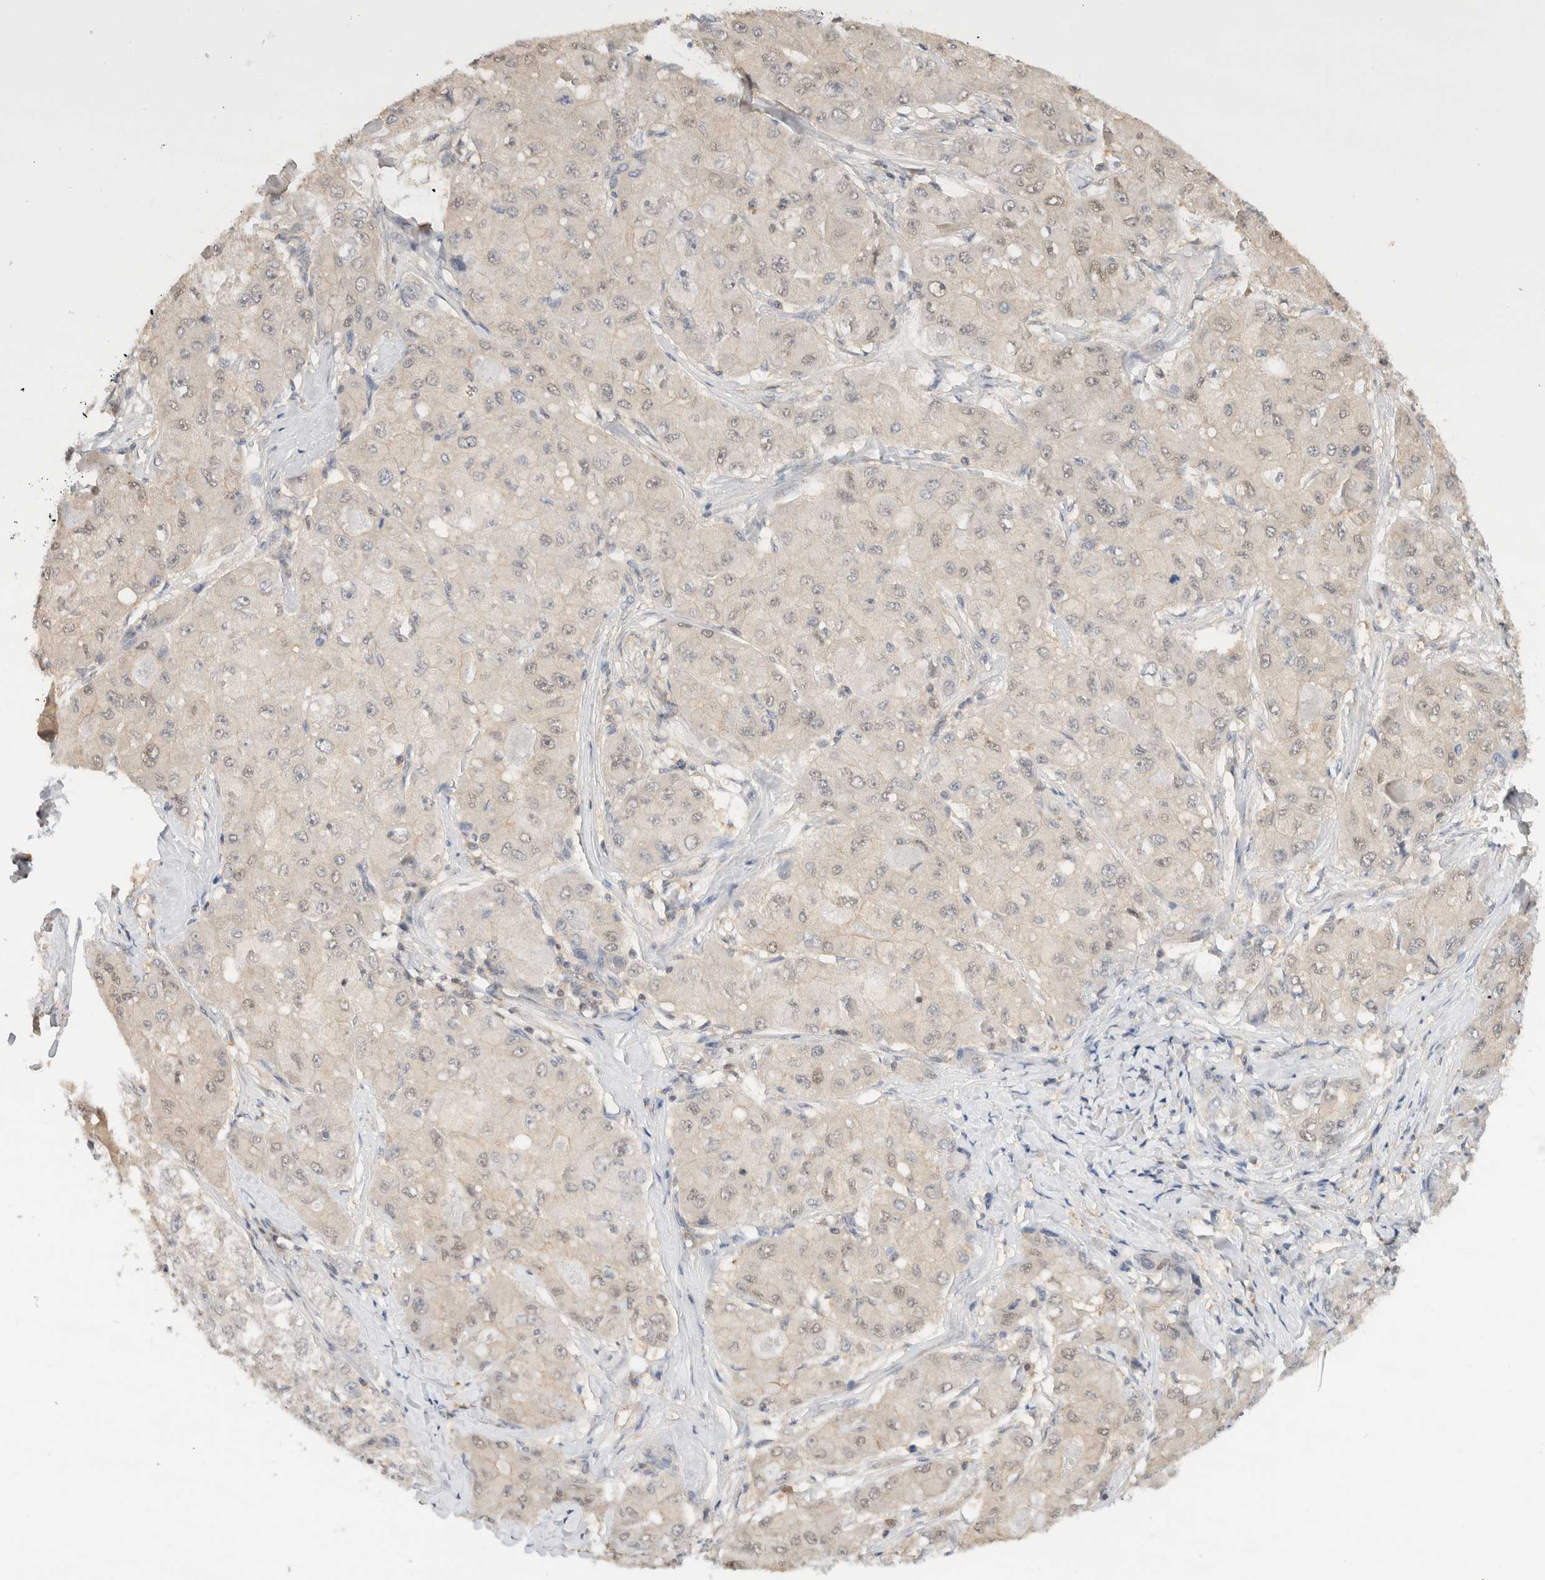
{"staining": {"intensity": "negative", "quantity": "none", "location": "none"}, "tissue": "liver cancer", "cell_type": "Tumor cells", "image_type": "cancer", "snomed": [{"axis": "morphology", "description": "Carcinoma, Hepatocellular, NOS"}, {"axis": "topography", "description": "Liver"}], "caption": "Liver cancer stained for a protein using IHC exhibits no staining tumor cells.", "gene": "C17orf97", "patient": {"sex": "male", "age": 80}}